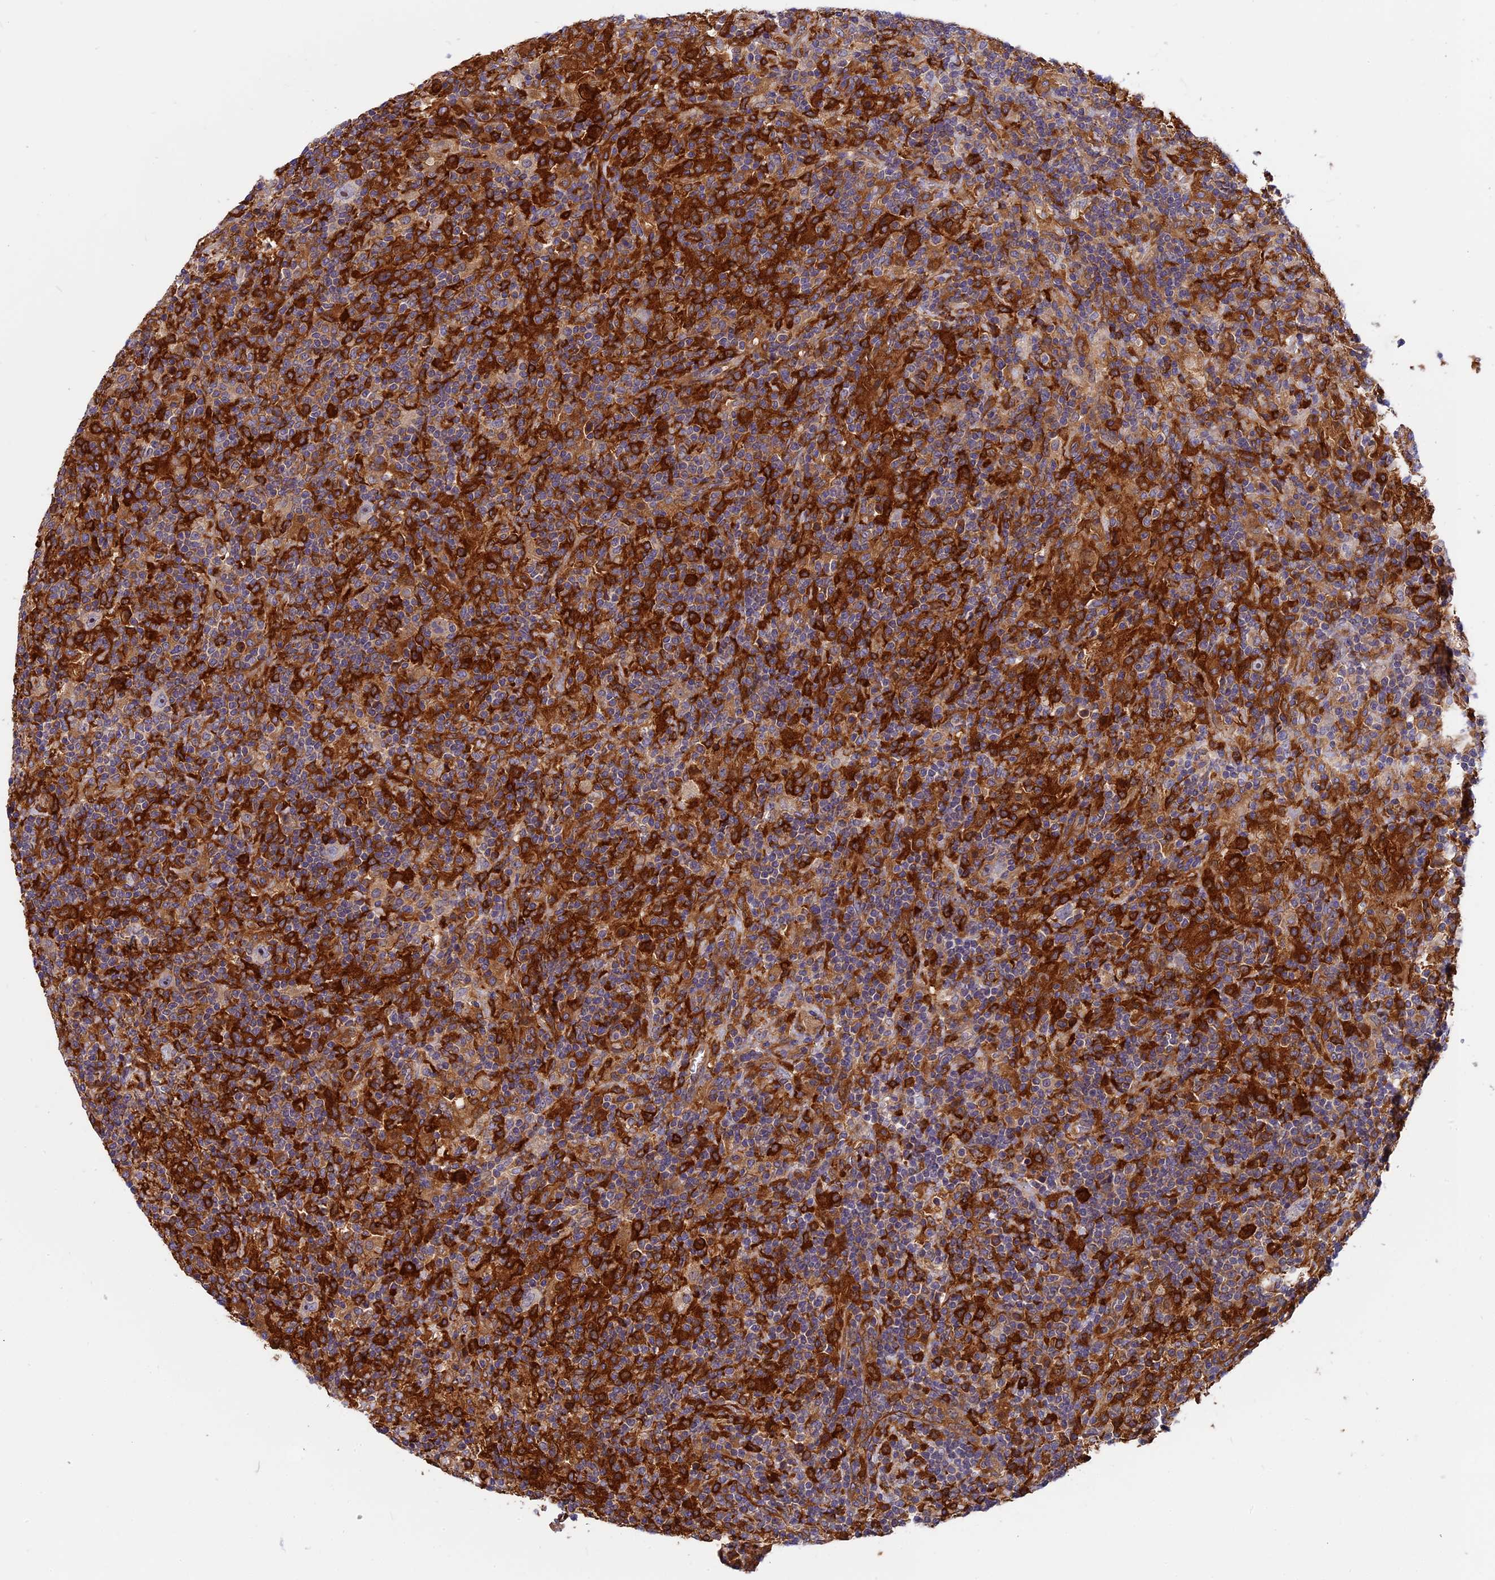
{"staining": {"intensity": "negative", "quantity": "none", "location": "none"}, "tissue": "lymphoma", "cell_type": "Tumor cells", "image_type": "cancer", "snomed": [{"axis": "morphology", "description": "Hodgkin's disease, NOS"}, {"axis": "topography", "description": "Lymph node"}], "caption": "DAB immunohistochemical staining of Hodgkin's disease demonstrates no significant positivity in tumor cells. The staining is performed using DAB brown chromogen with nuclei counter-stained in using hematoxylin.", "gene": "EHBP1L1", "patient": {"sex": "male", "age": 70}}